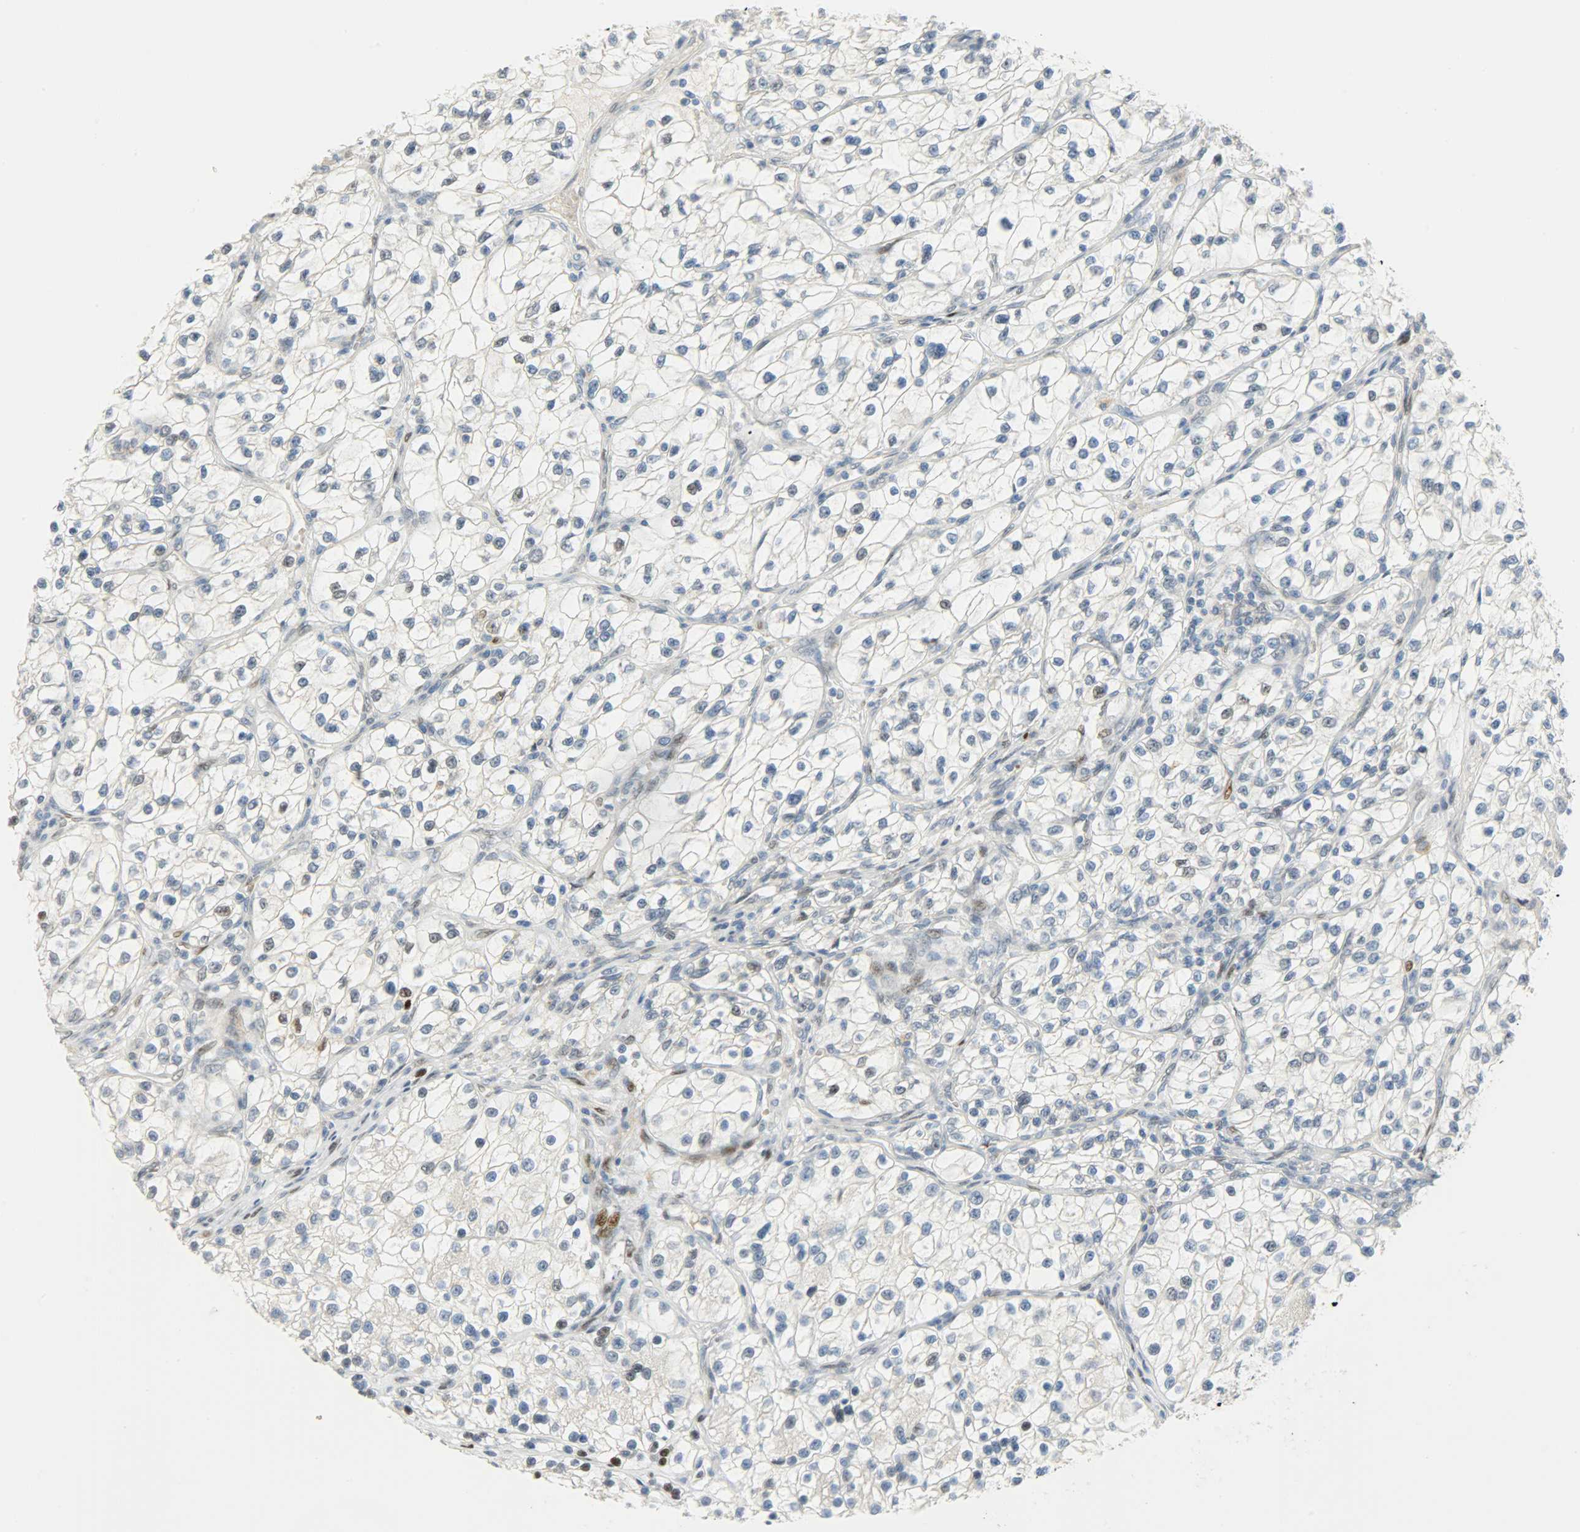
{"staining": {"intensity": "negative", "quantity": "none", "location": "none"}, "tissue": "renal cancer", "cell_type": "Tumor cells", "image_type": "cancer", "snomed": [{"axis": "morphology", "description": "Adenocarcinoma, NOS"}, {"axis": "topography", "description": "Kidney"}], "caption": "High magnification brightfield microscopy of renal adenocarcinoma stained with DAB (3,3'-diaminobenzidine) (brown) and counterstained with hematoxylin (blue): tumor cells show no significant expression.", "gene": "JUNB", "patient": {"sex": "female", "age": 57}}